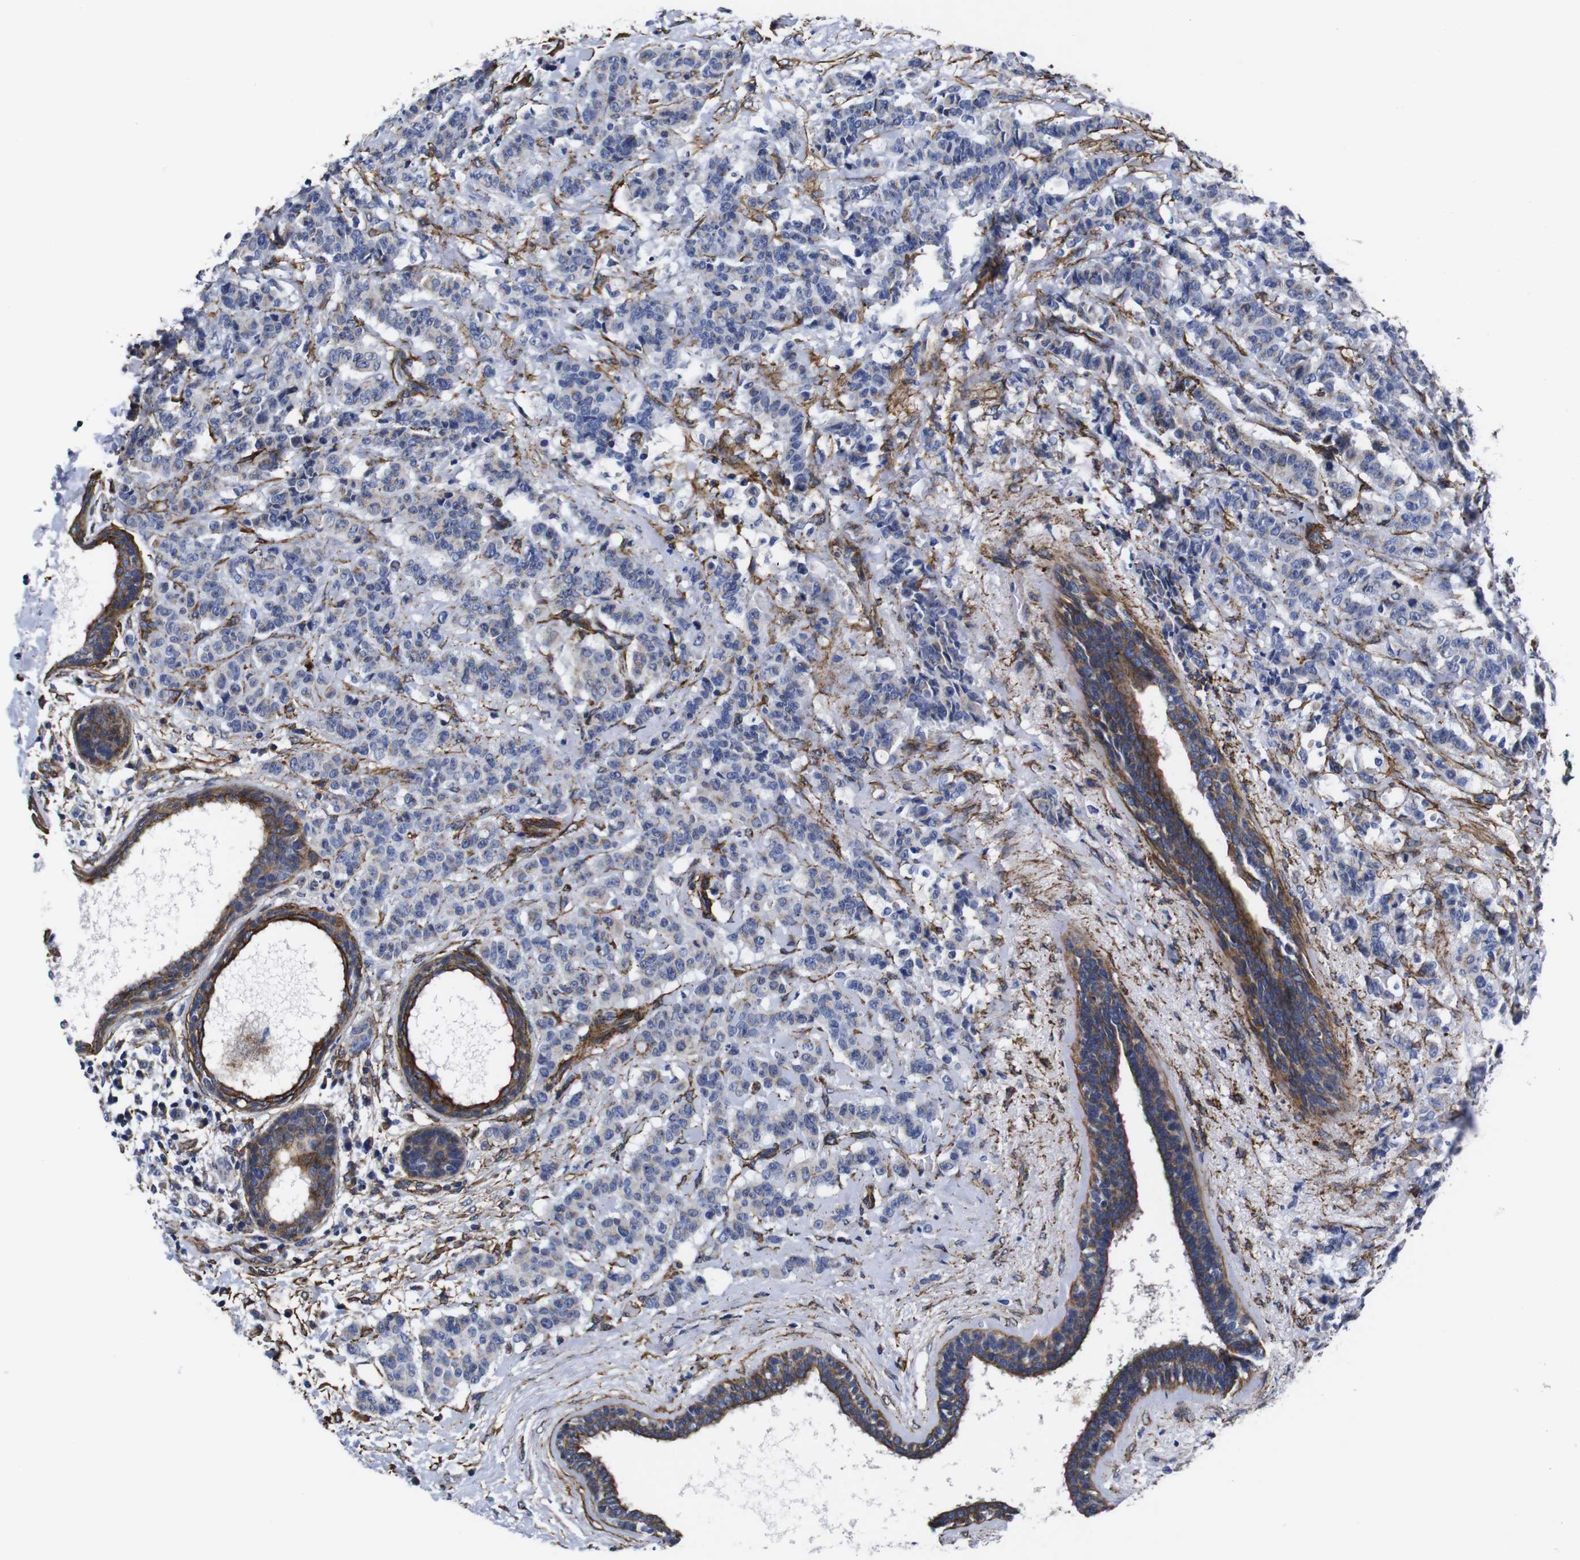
{"staining": {"intensity": "negative", "quantity": "none", "location": "none"}, "tissue": "breast cancer", "cell_type": "Tumor cells", "image_type": "cancer", "snomed": [{"axis": "morphology", "description": "Duct carcinoma"}, {"axis": "topography", "description": "Breast"}], "caption": "A high-resolution image shows immunohistochemistry (IHC) staining of breast cancer (invasive ductal carcinoma), which exhibits no significant staining in tumor cells.", "gene": "WNT10A", "patient": {"sex": "female", "age": 40}}